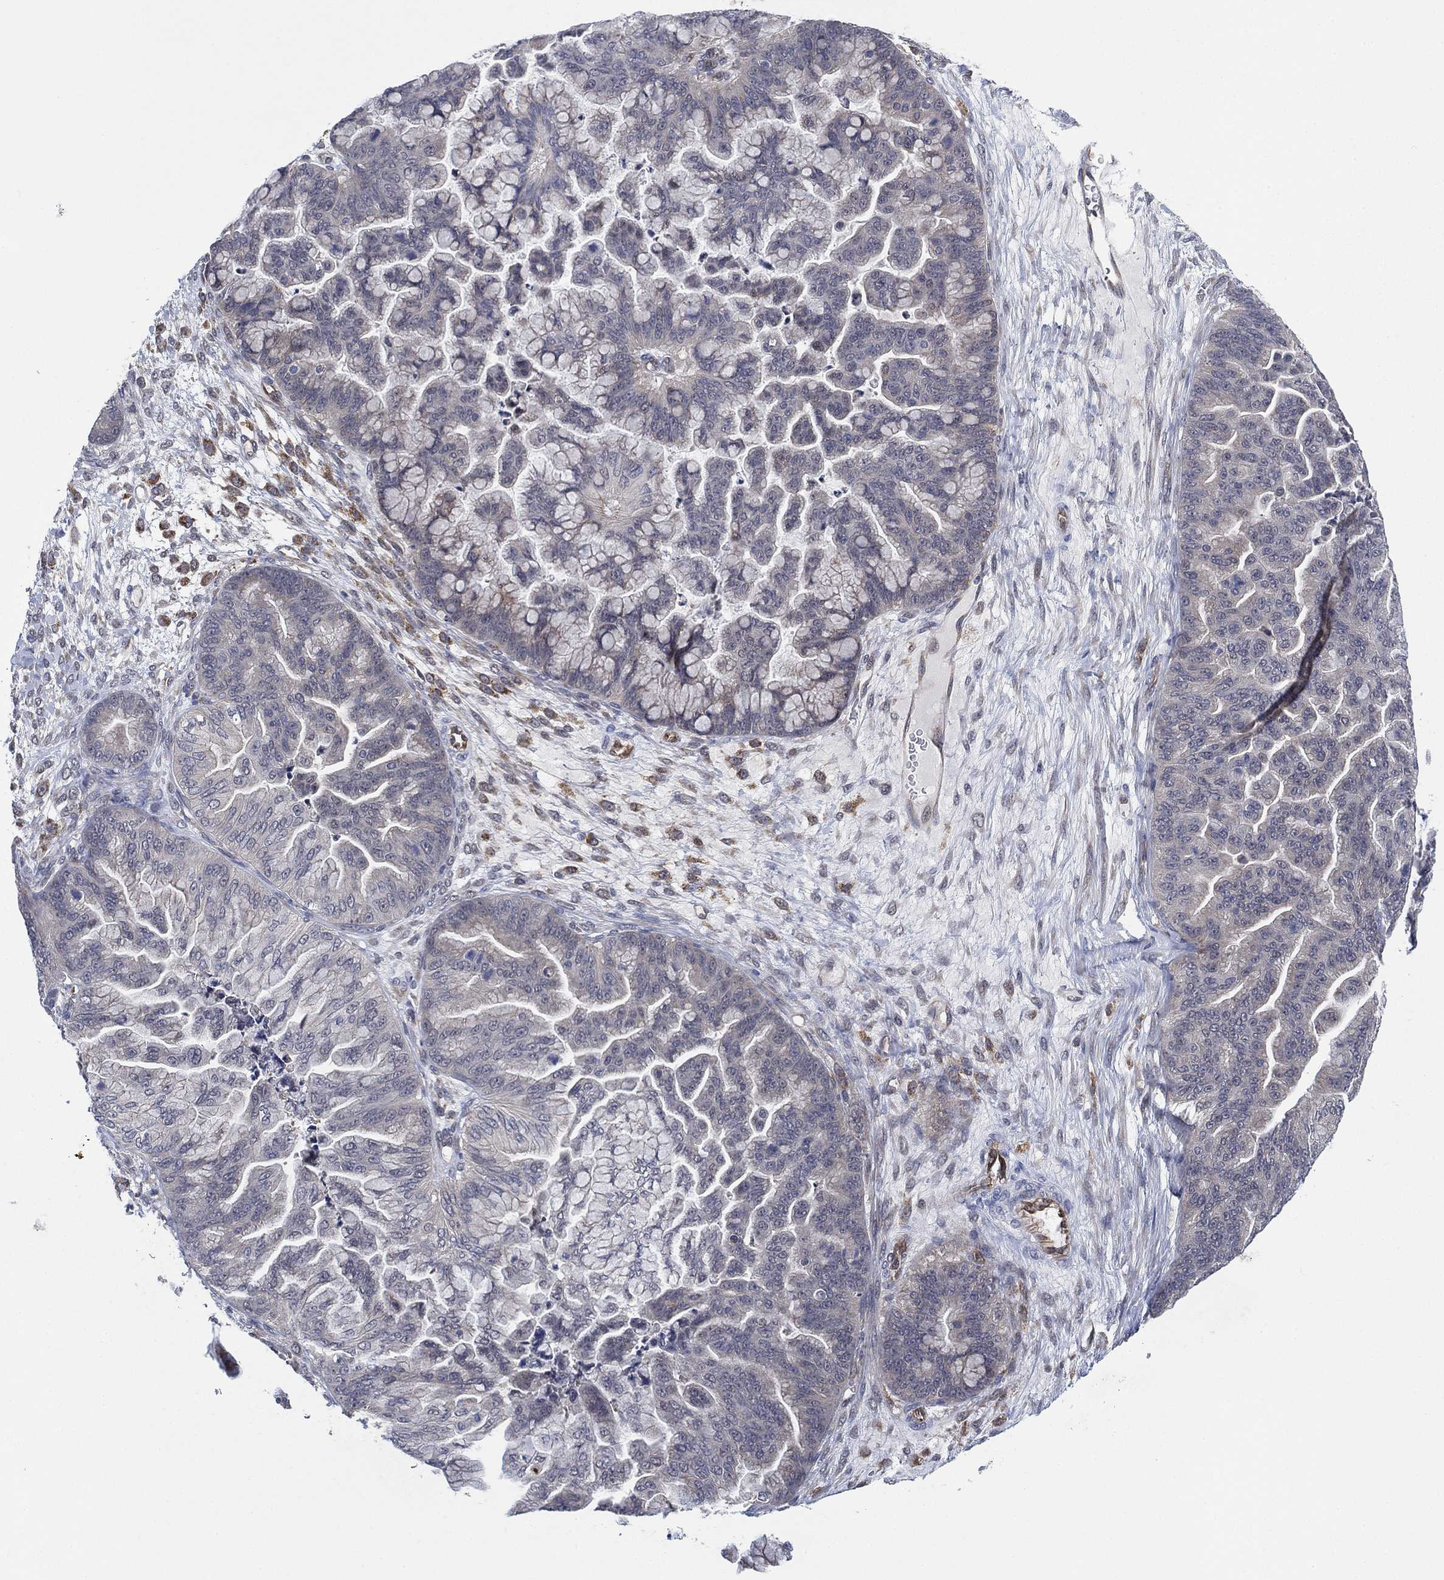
{"staining": {"intensity": "negative", "quantity": "none", "location": "none"}, "tissue": "ovarian cancer", "cell_type": "Tumor cells", "image_type": "cancer", "snomed": [{"axis": "morphology", "description": "Cystadenocarcinoma, mucinous, NOS"}, {"axis": "topography", "description": "Ovary"}], "caption": "Immunohistochemistry micrograph of neoplastic tissue: ovarian mucinous cystadenocarcinoma stained with DAB displays no significant protein positivity in tumor cells. Brightfield microscopy of immunohistochemistry stained with DAB (brown) and hematoxylin (blue), captured at high magnification.", "gene": "FES", "patient": {"sex": "female", "age": 67}}